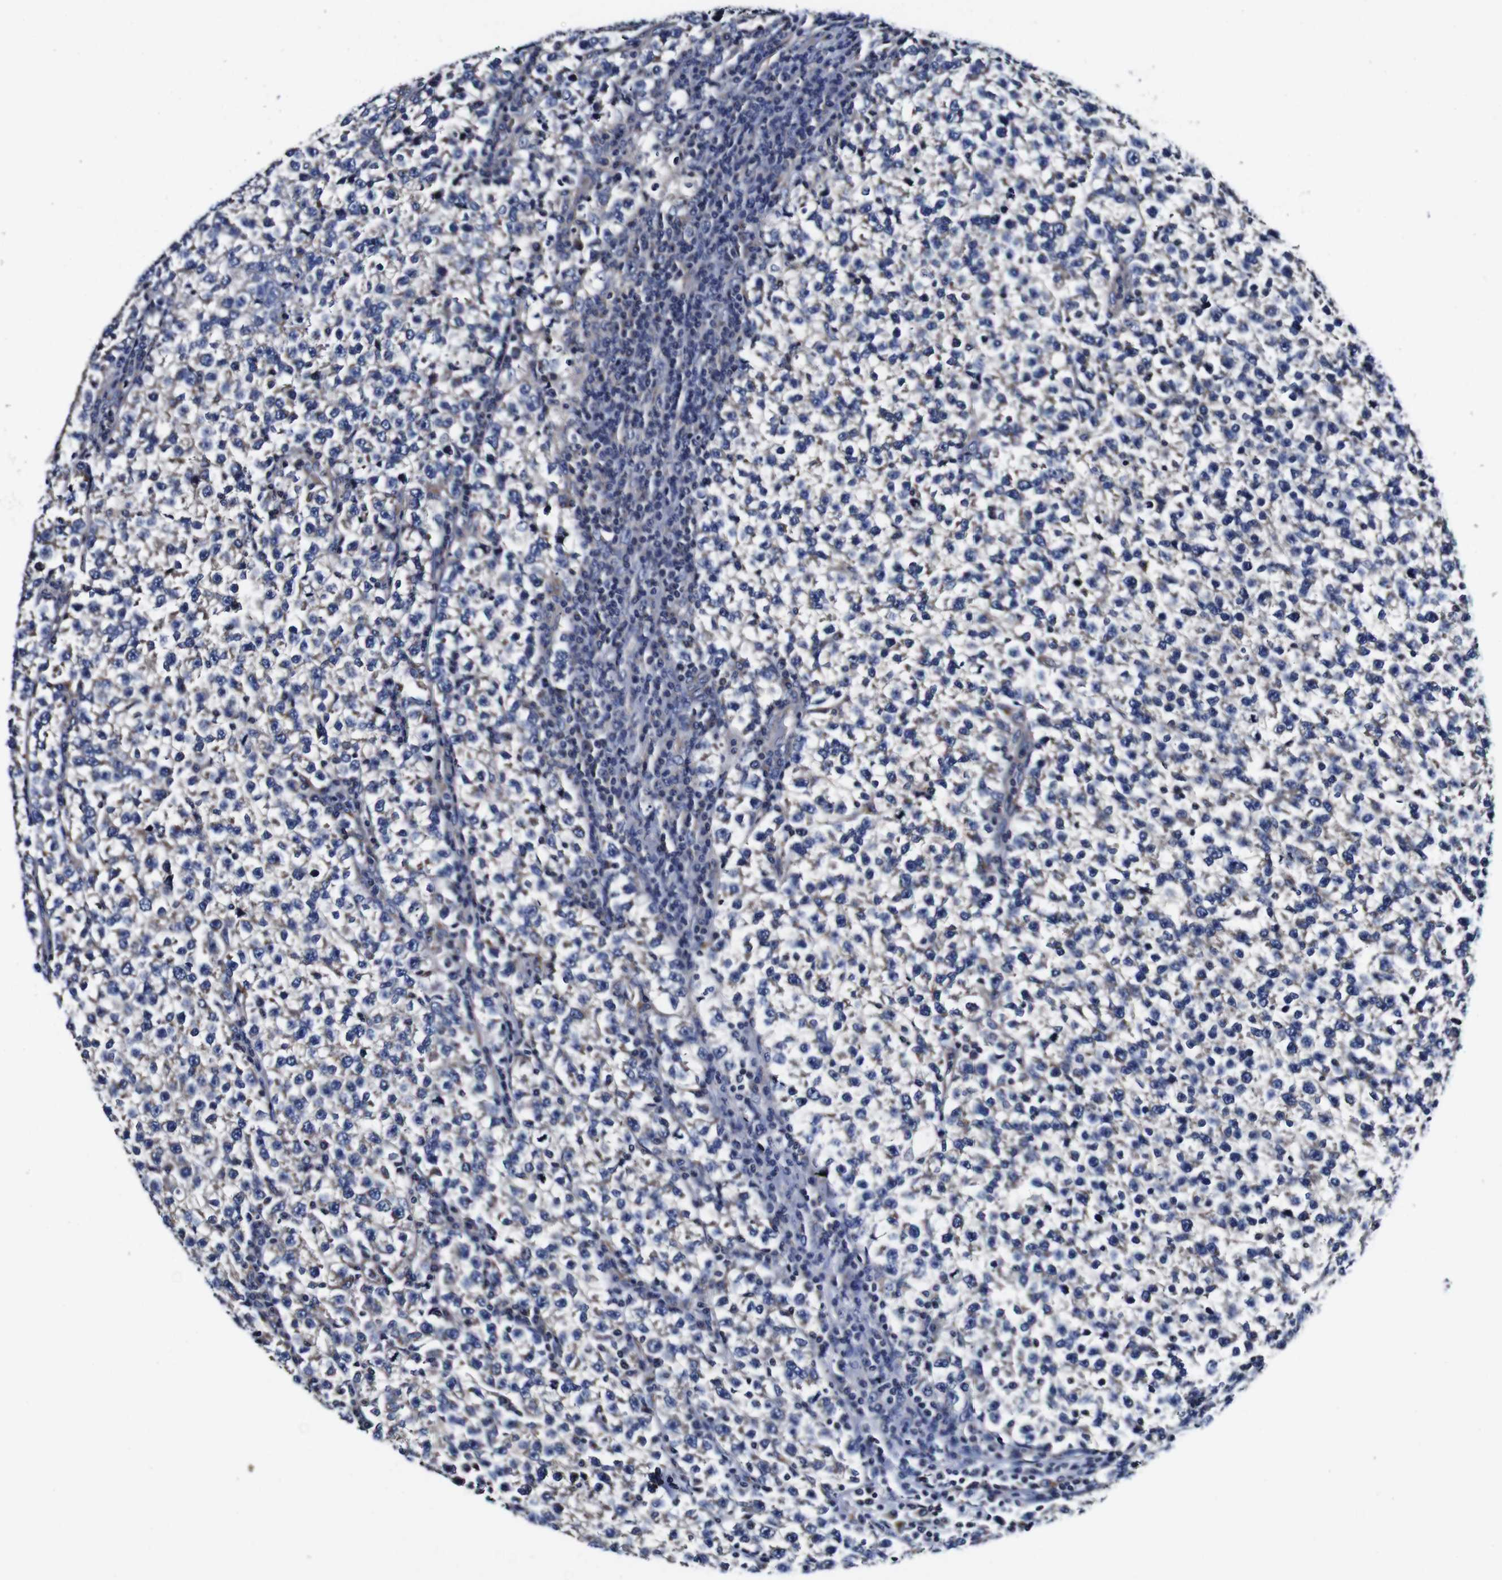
{"staining": {"intensity": "negative", "quantity": "none", "location": "none"}, "tissue": "testis cancer", "cell_type": "Tumor cells", "image_type": "cancer", "snomed": [{"axis": "morphology", "description": "Normal tissue, NOS"}, {"axis": "morphology", "description": "Seminoma, NOS"}, {"axis": "topography", "description": "Testis"}], "caption": "Image shows no protein positivity in tumor cells of testis seminoma tissue.", "gene": "PDCD6IP", "patient": {"sex": "male", "age": 43}}